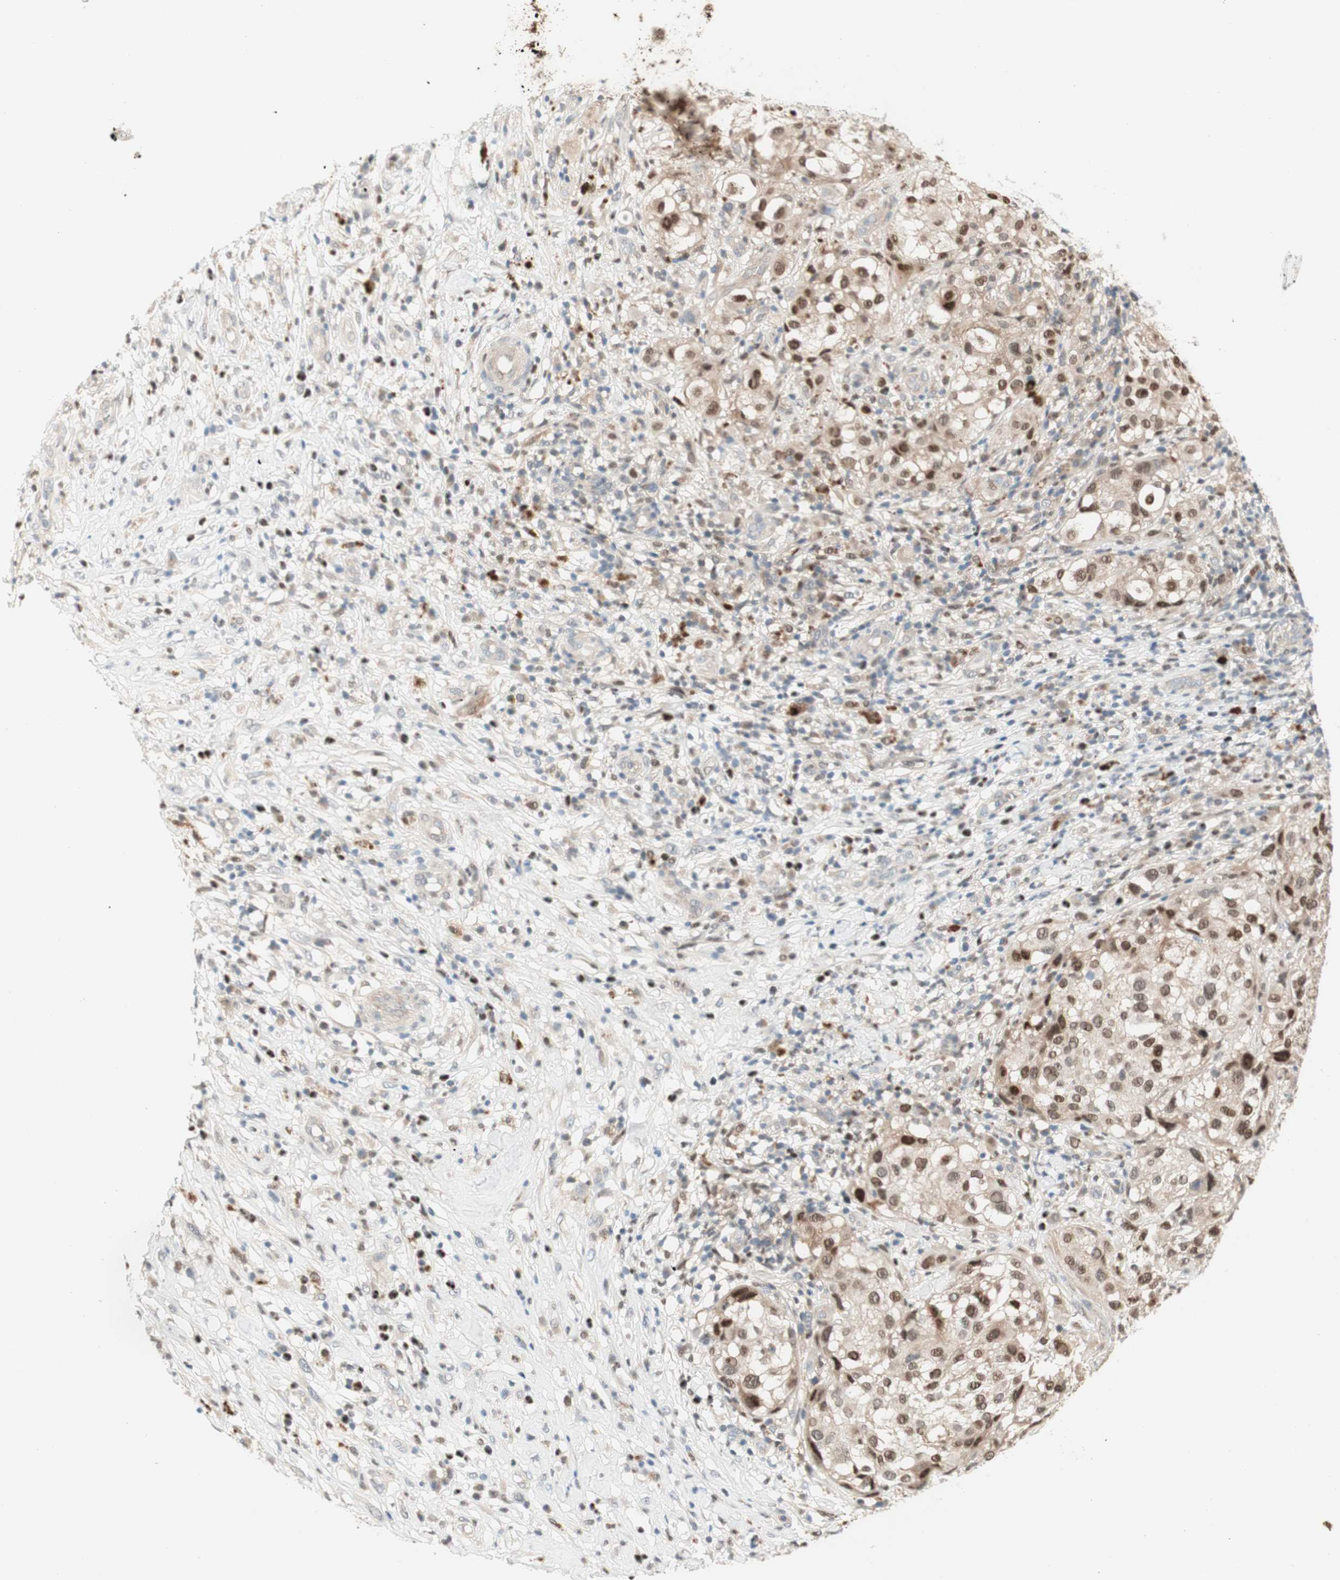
{"staining": {"intensity": "weak", "quantity": ">75%", "location": "cytoplasmic/membranous,nuclear"}, "tissue": "melanoma", "cell_type": "Tumor cells", "image_type": "cancer", "snomed": [{"axis": "morphology", "description": "Necrosis, NOS"}, {"axis": "morphology", "description": "Malignant melanoma, NOS"}, {"axis": "topography", "description": "Skin"}], "caption": "Malignant melanoma stained with IHC exhibits weak cytoplasmic/membranous and nuclear staining in about >75% of tumor cells.", "gene": "RFNG", "patient": {"sex": "female", "age": 87}}